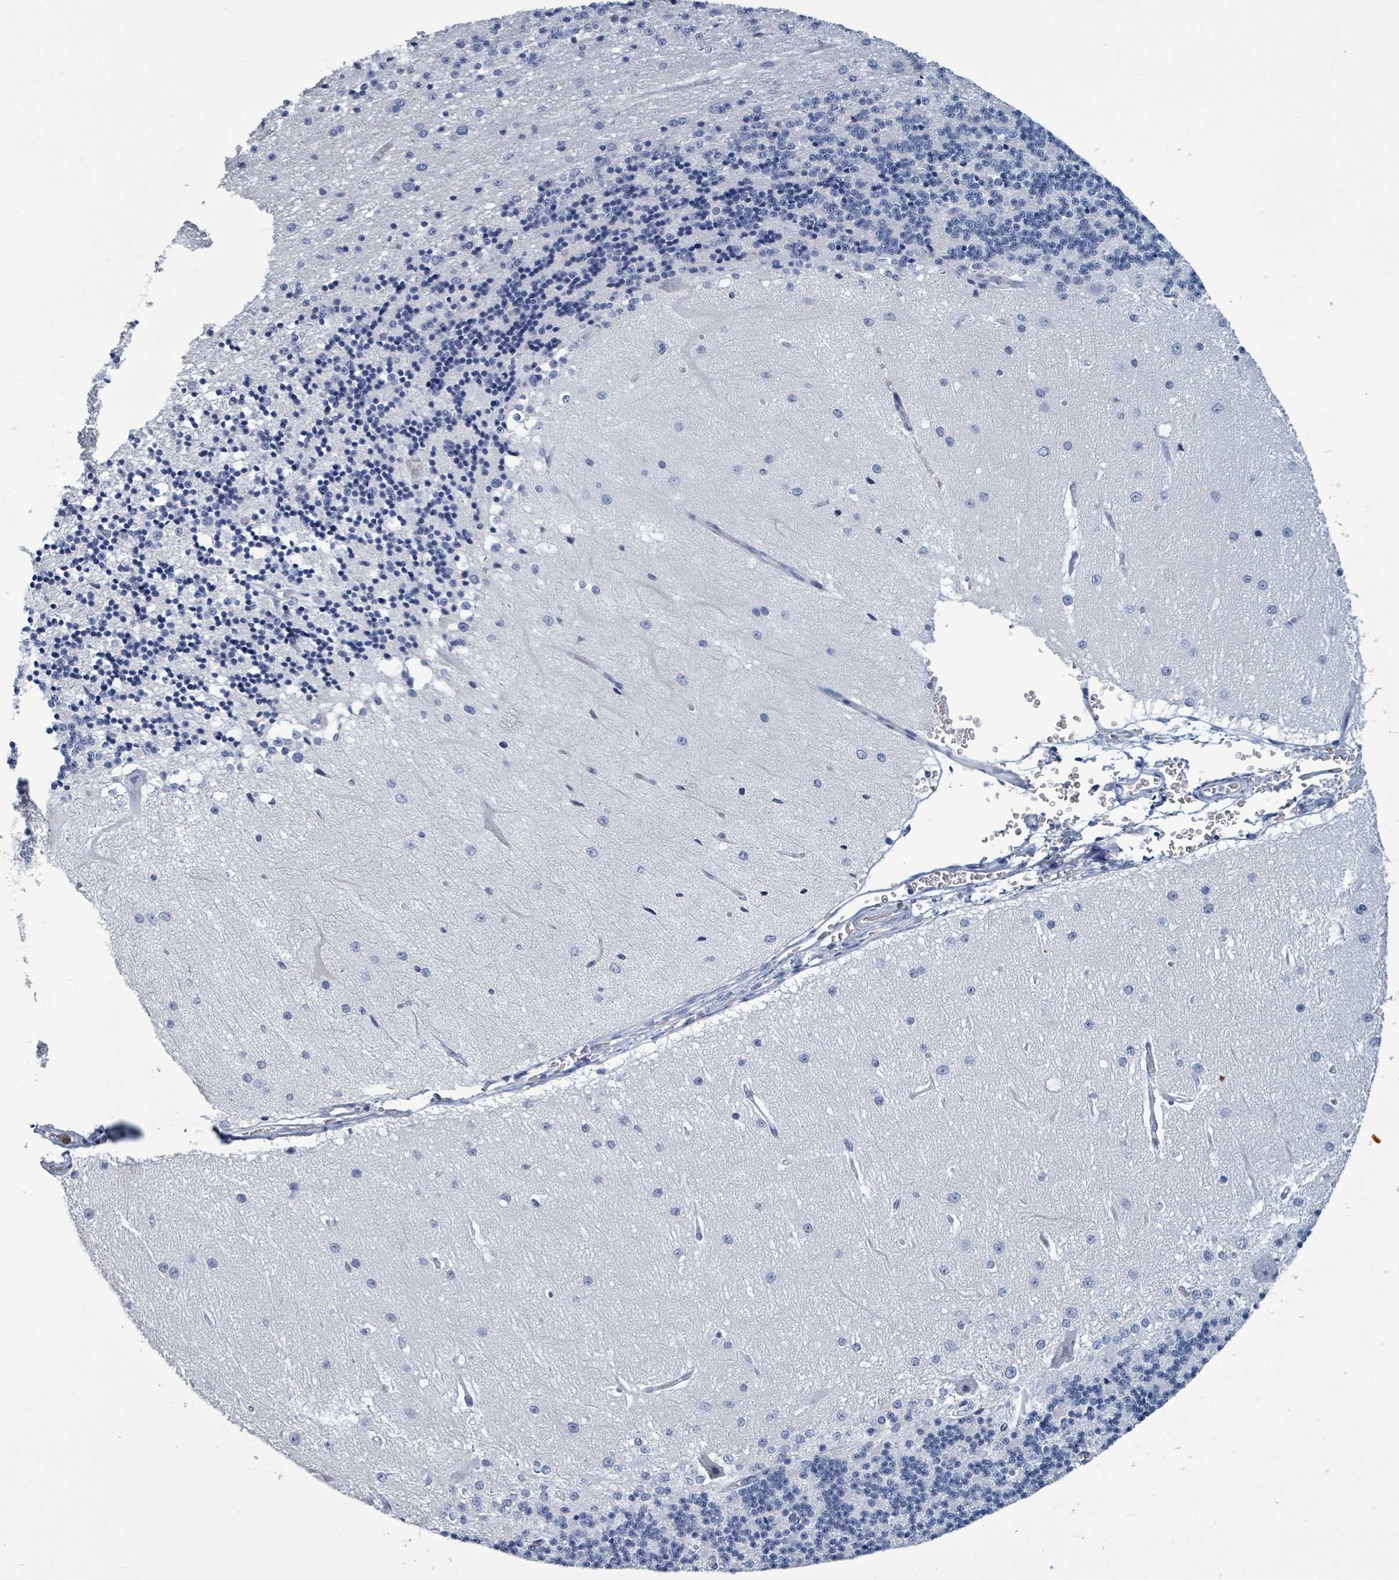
{"staining": {"intensity": "negative", "quantity": "none", "location": "none"}, "tissue": "cerebellum", "cell_type": "Cells in granular layer", "image_type": "normal", "snomed": [{"axis": "morphology", "description": "Normal tissue, NOS"}, {"axis": "topography", "description": "Cerebellum"}], "caption": "Cells in granular layer are negative for brown protein staining in normal cerebellum. (DAB (3,3'-diaminobenzidine) IHC with hematoxylin counter stain).", "gene": "VPS13D", "patient": {"sex": "female", "age": 29}}